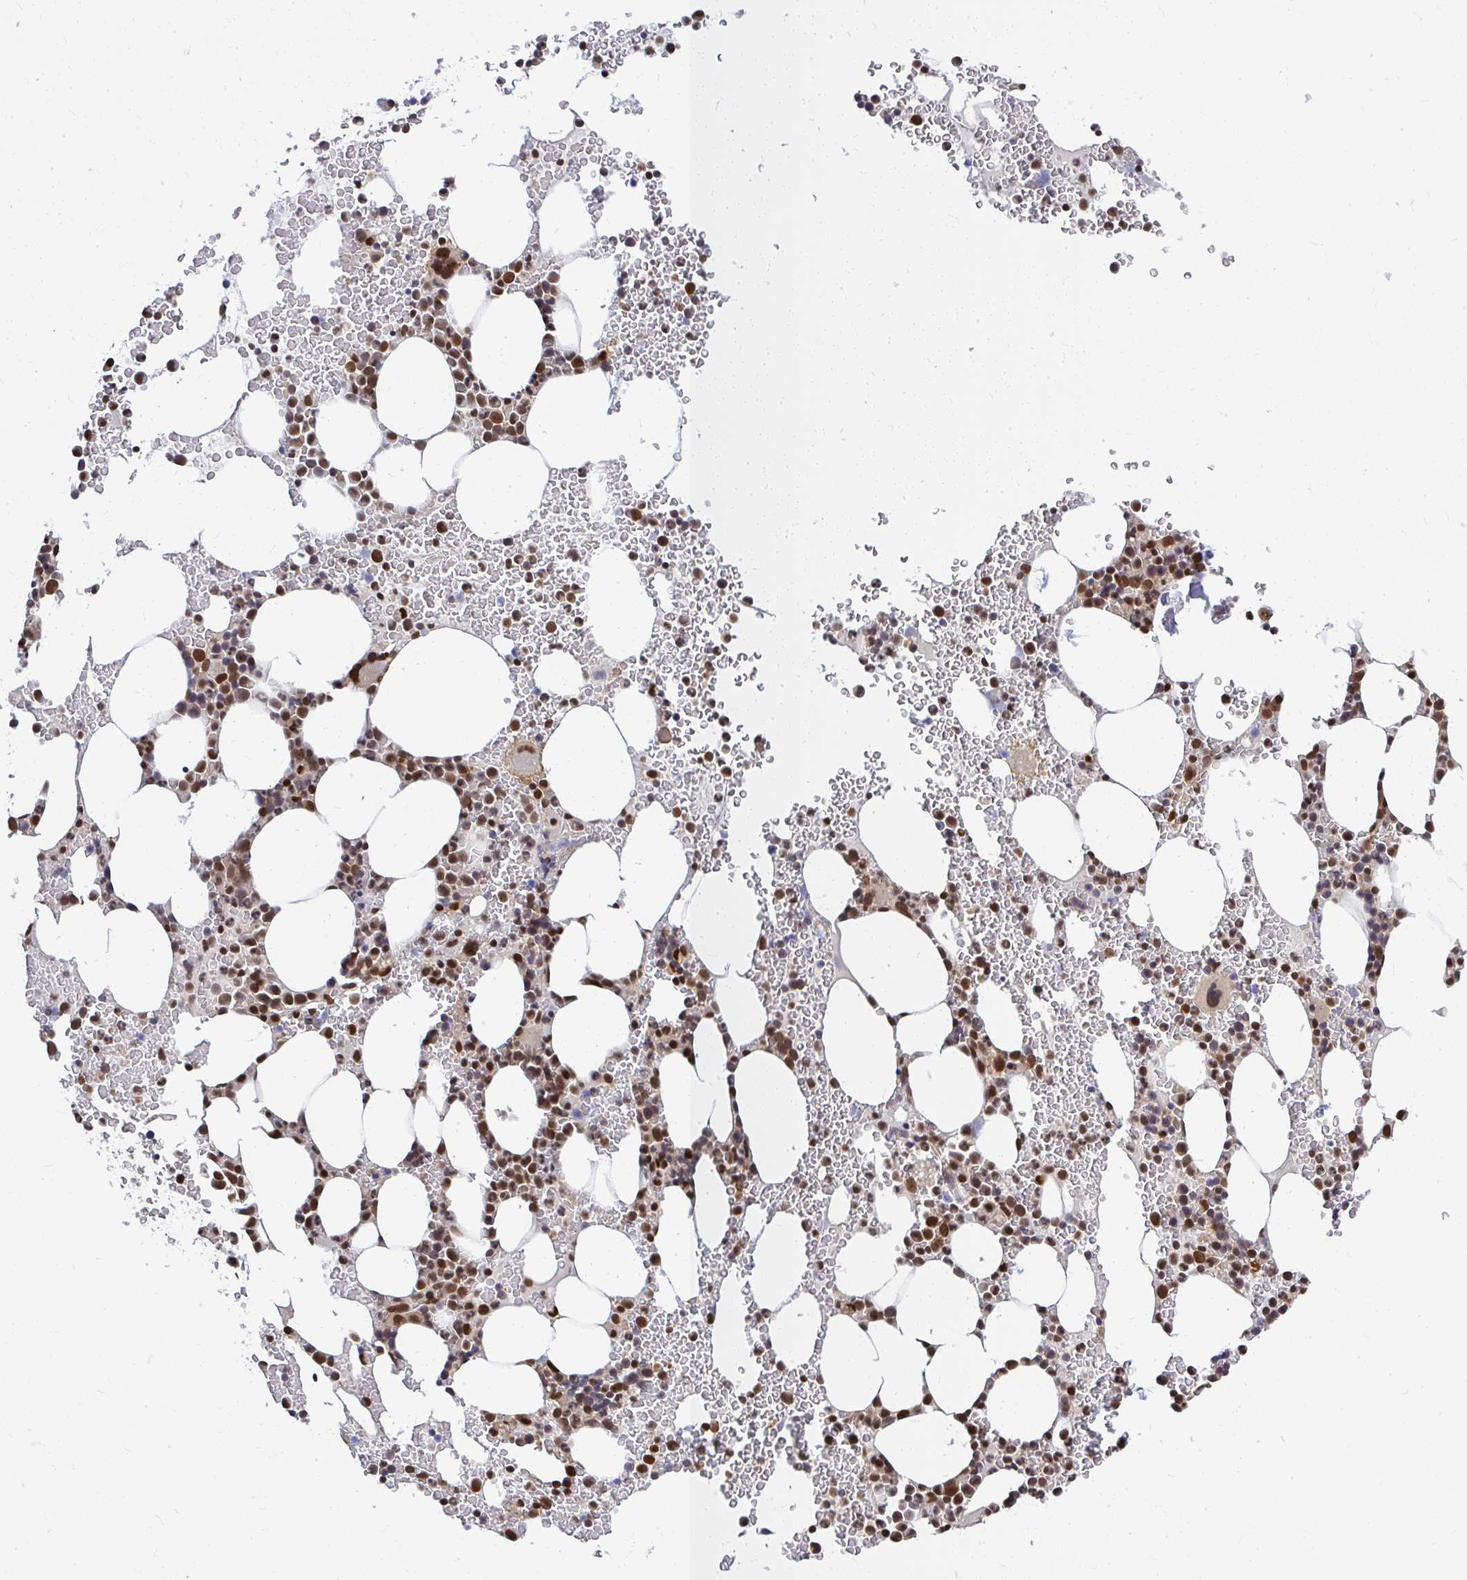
{"staining": {"intensity": "strong", "quantity": ">75%", "location": "nuclear"}, "tissue": "bone marrow", "cell_type": "Hematopoietic cells", "image_type": "normal", "snomed": [{"axis": "morphology", "description": "Normal tissue, NOS"}, {"axis": "topography", "description": "Bone marrow"}], "caption": "Hematopoietic cells reveal high levels of strong nuclear staining in about >75% of cells in benign bone marrow. The staining was performed using DAB, with brown indicating positive protein expression. Nuclei are stained blue with hematoxylin.", "gene": "XPO1", "patient": {"sex": "female", "age": 62}}